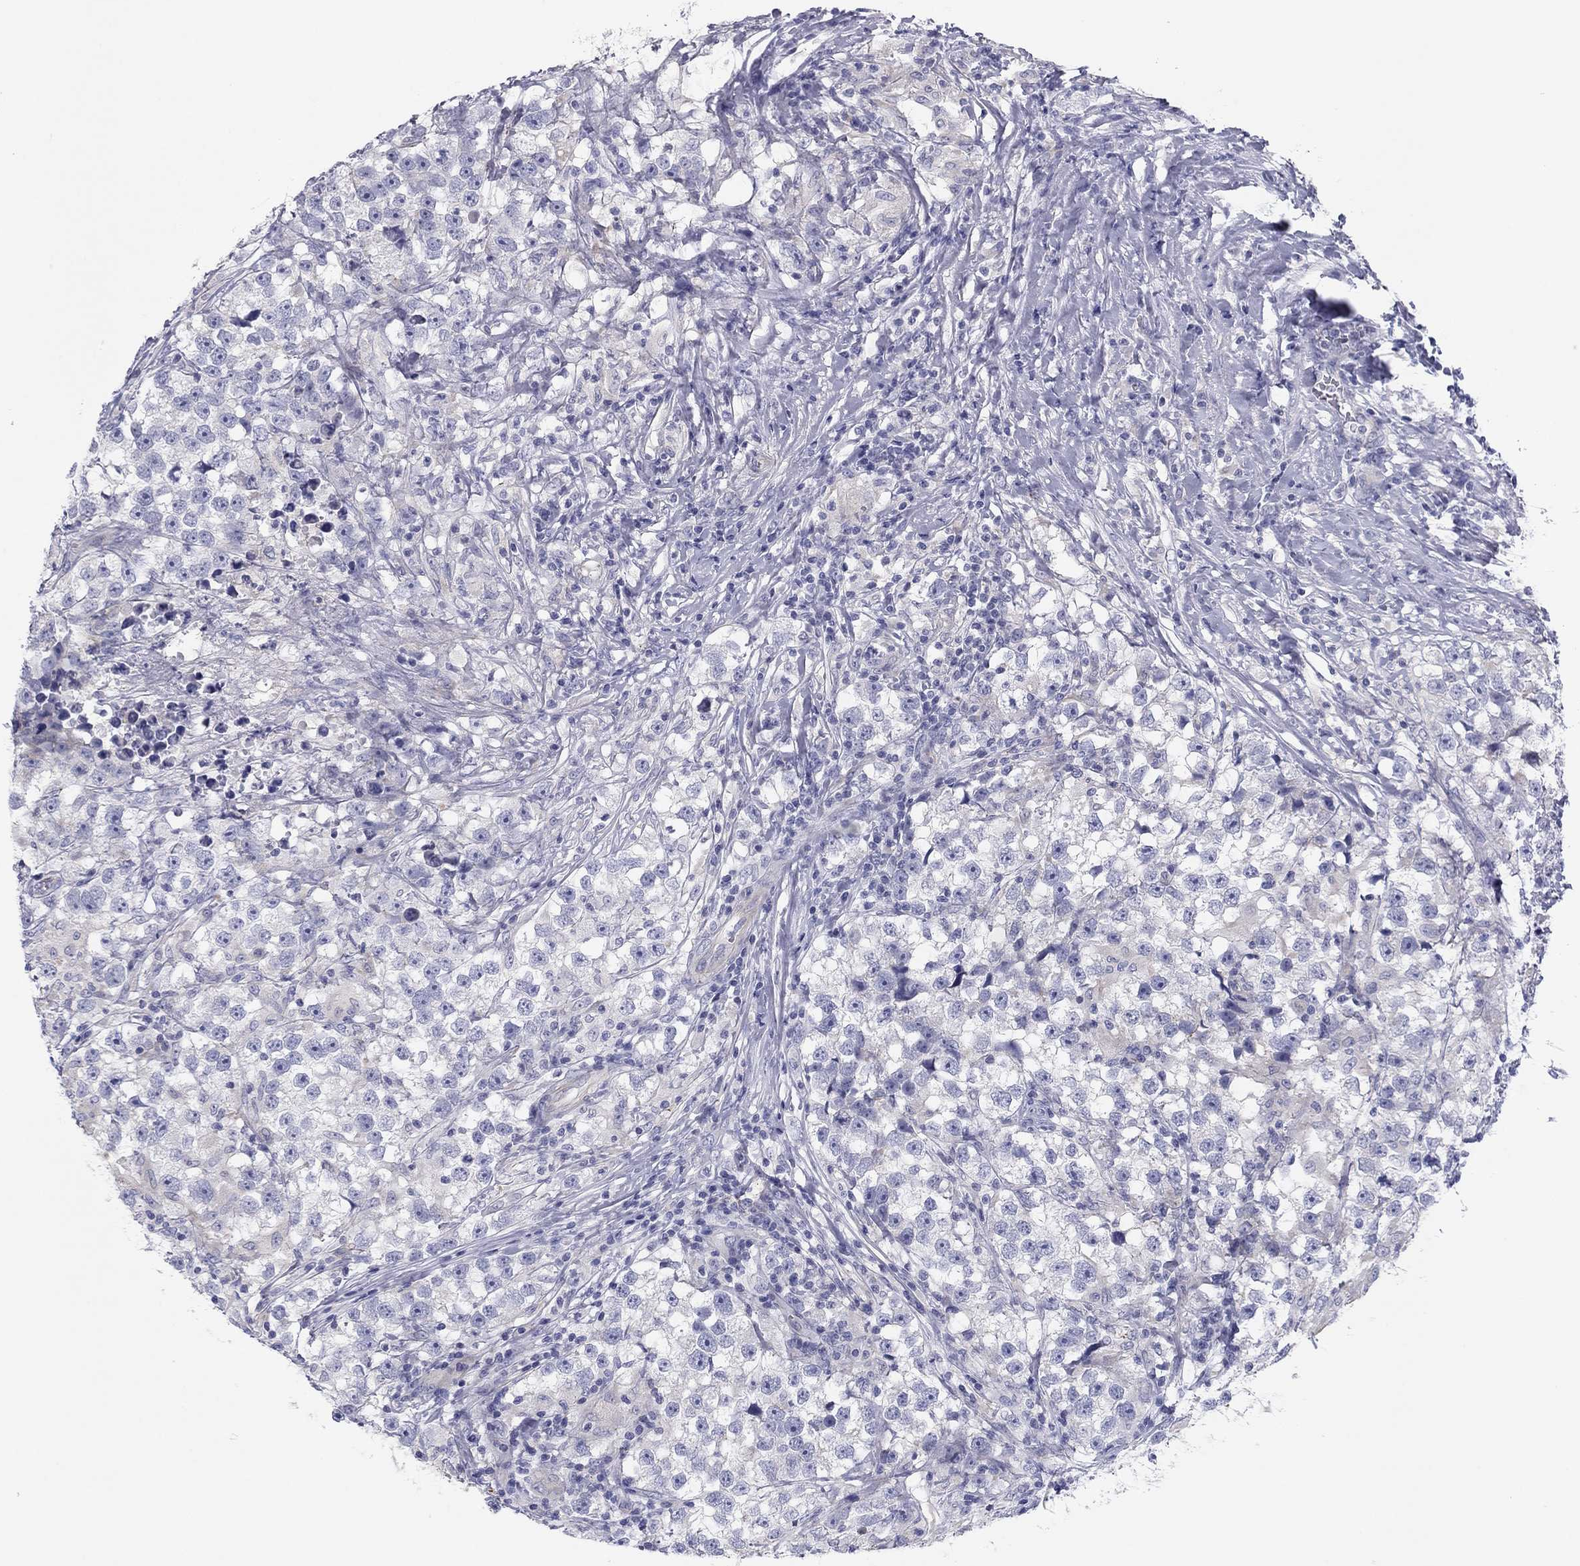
{"staining": {"intensity": "weak", "quantity": "<25%", "location": "cytoplasmic/membranous"}, "tissue": "testis cancer", "cell_type": "Tumor cells", "image_type": "cancer", "snomed": [{"axis": "morphology", "description": "Seminoma, NOS"}, {"axis": "topography", "description": "Testis"}], "caption": "Protein analysis of testis seminoma shows no significant staining in tumor cells. (DAB immunohistochemistry with hematoxylin counter stain).", "gene": "SEPTIN3", "patient": {"sex": "male", "age": 46}}